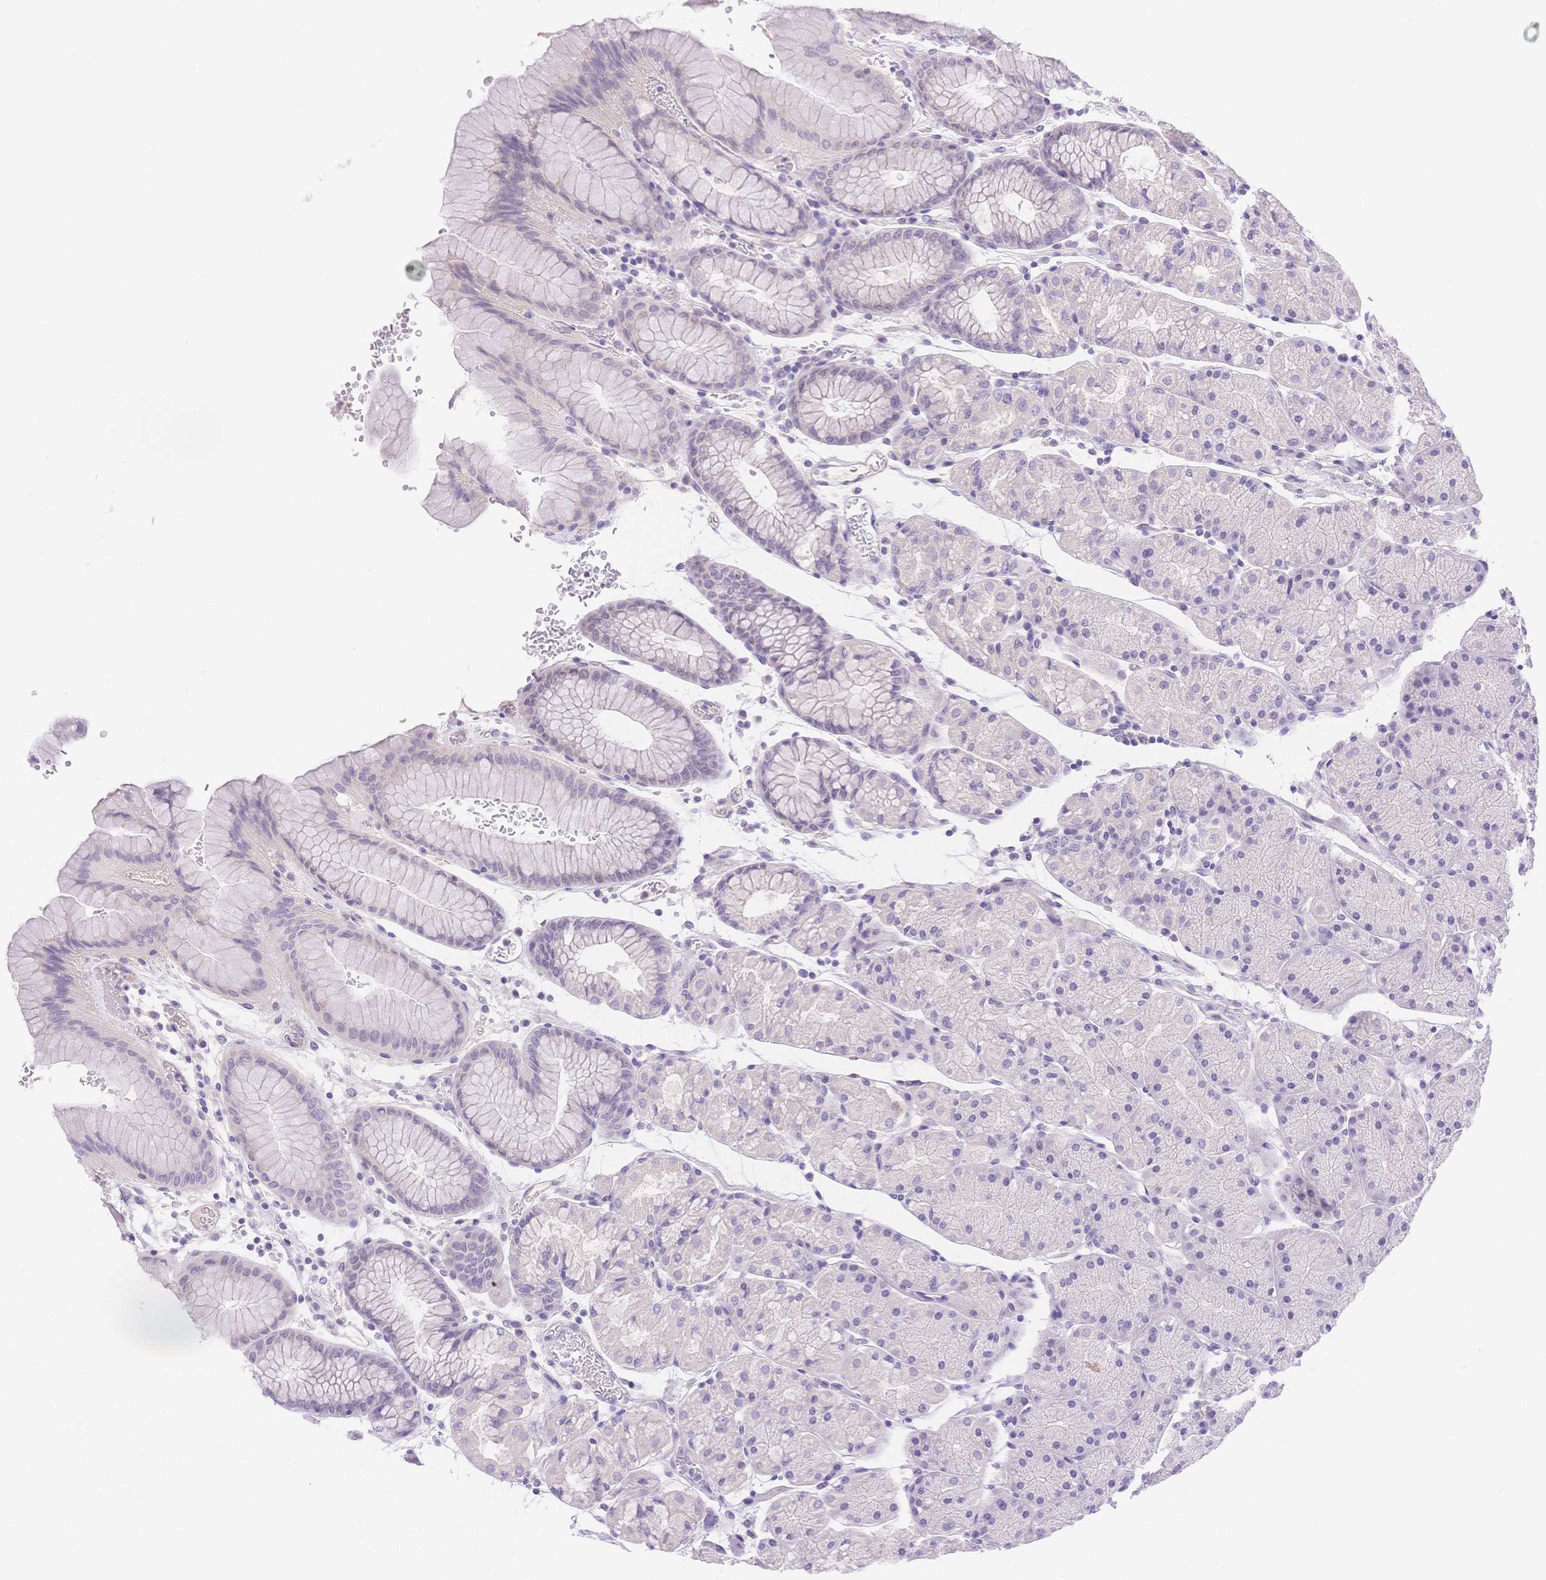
{"staining": {"intensity": "negative", "quantity": "none", "location": "none"}, "tissue": "stomach", "cell_type": "Glandular cells", "image_type": "normal", "snomed": [{"axis": "morphology", "description": "Normal tissue, NOS"}, {"axis": "topography", "description": "Stomach, upper"}, {"axis": "topography", "description": "Stomach"}], "caption": "A high-resolution micrograph shows IHC staining of normal stomach, which shows no significant expression in glandular cells.", "gene": "MYOM1", "patient": {"sex": "male", "age": 76}}